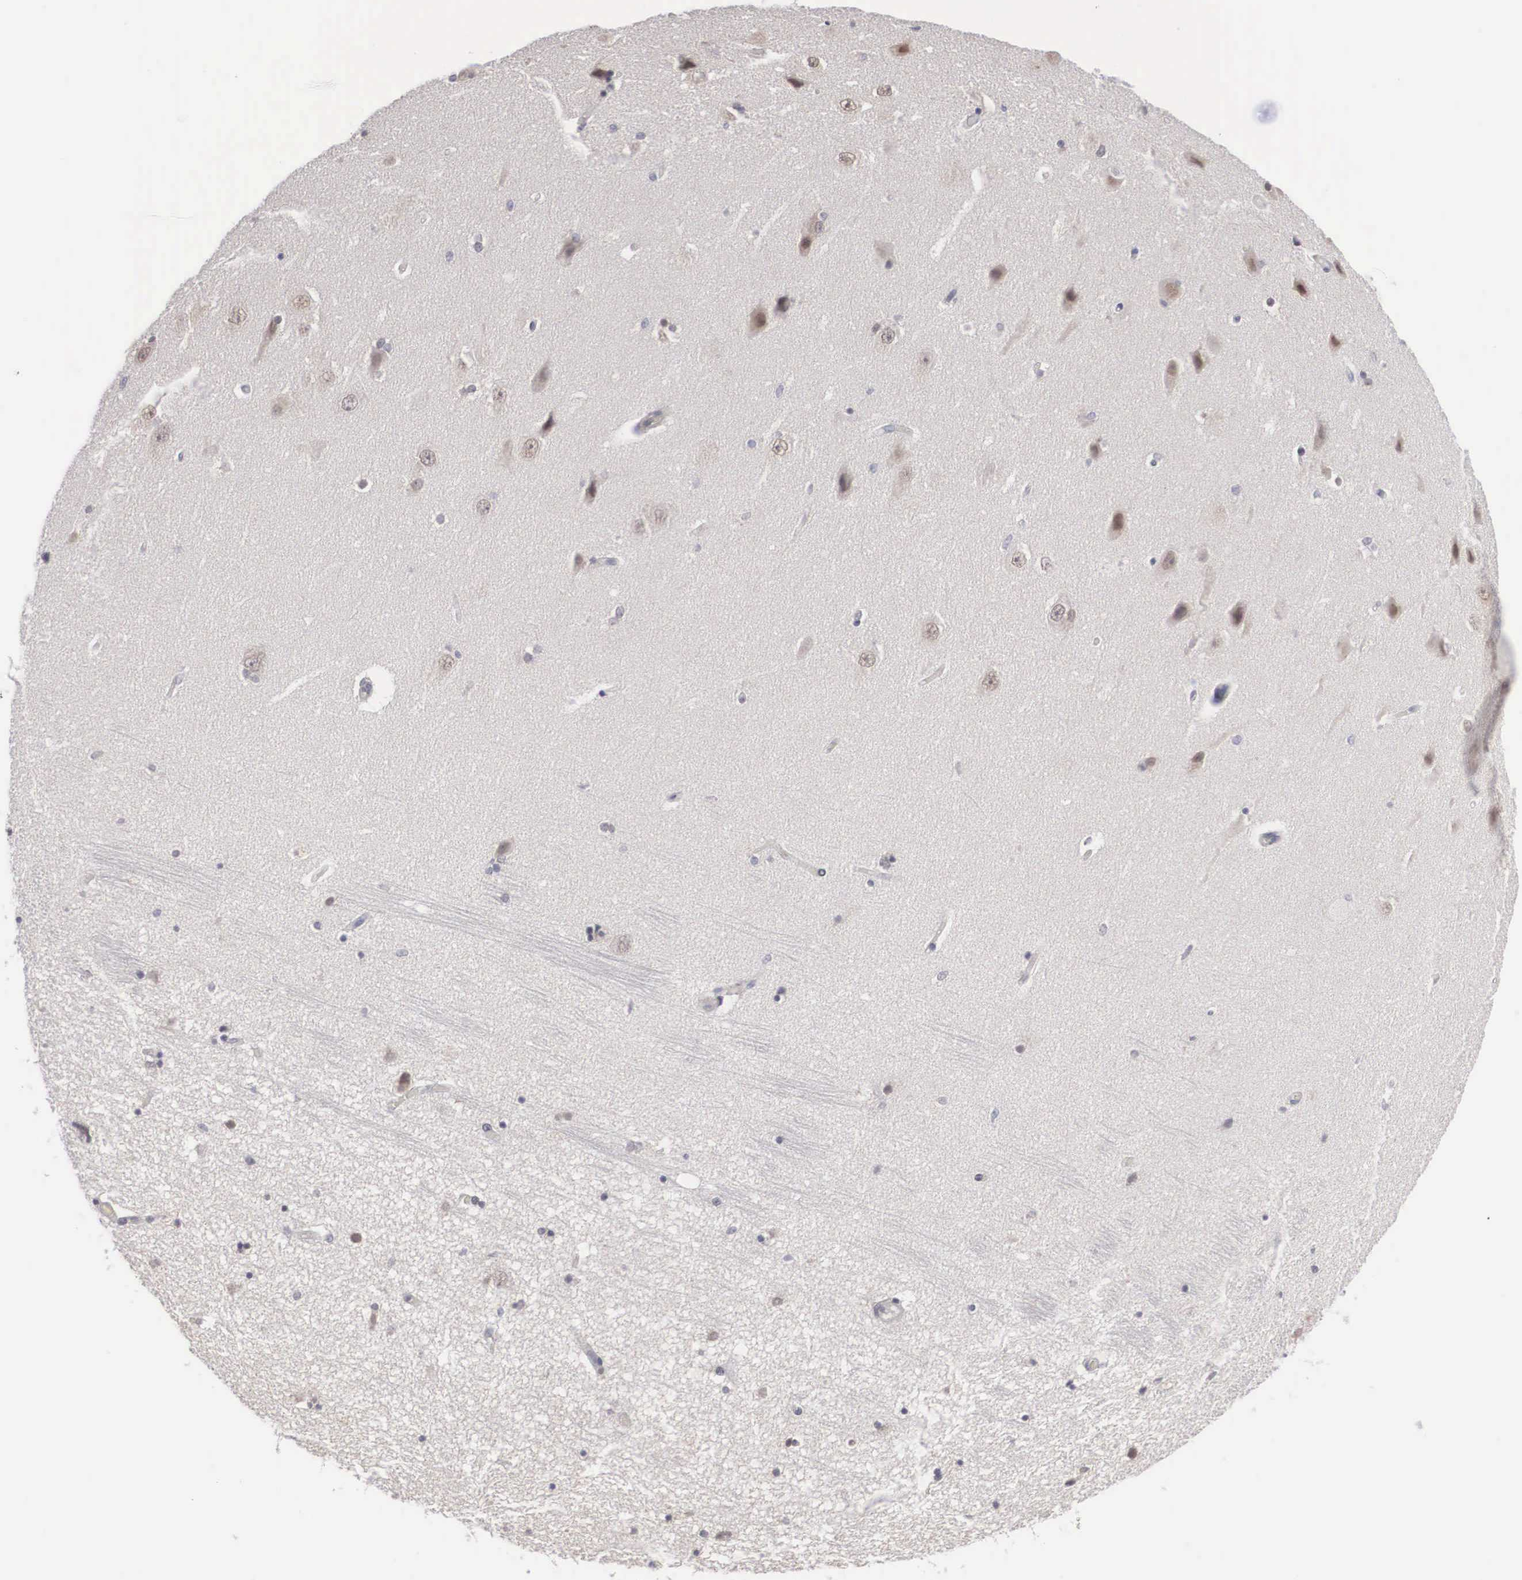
{"staining": {"intensity": "negative", "quantity": "none", "location": "none"}, "tissue": "hippocampus", "cell_type": "Glial cells", "image_type": "normal", "snomed": [{"axis": "morphology", "description": "Normal tissue, NOS"}, {"axis": "topography", "description": "Hippocampus"}], "caption": "DAB immunohistochemical staining of normal human hippocampus demonstrates no significant expression in glial cells.", "gene": "WDR89", "patient": {"sex": "female", "age": 54}}